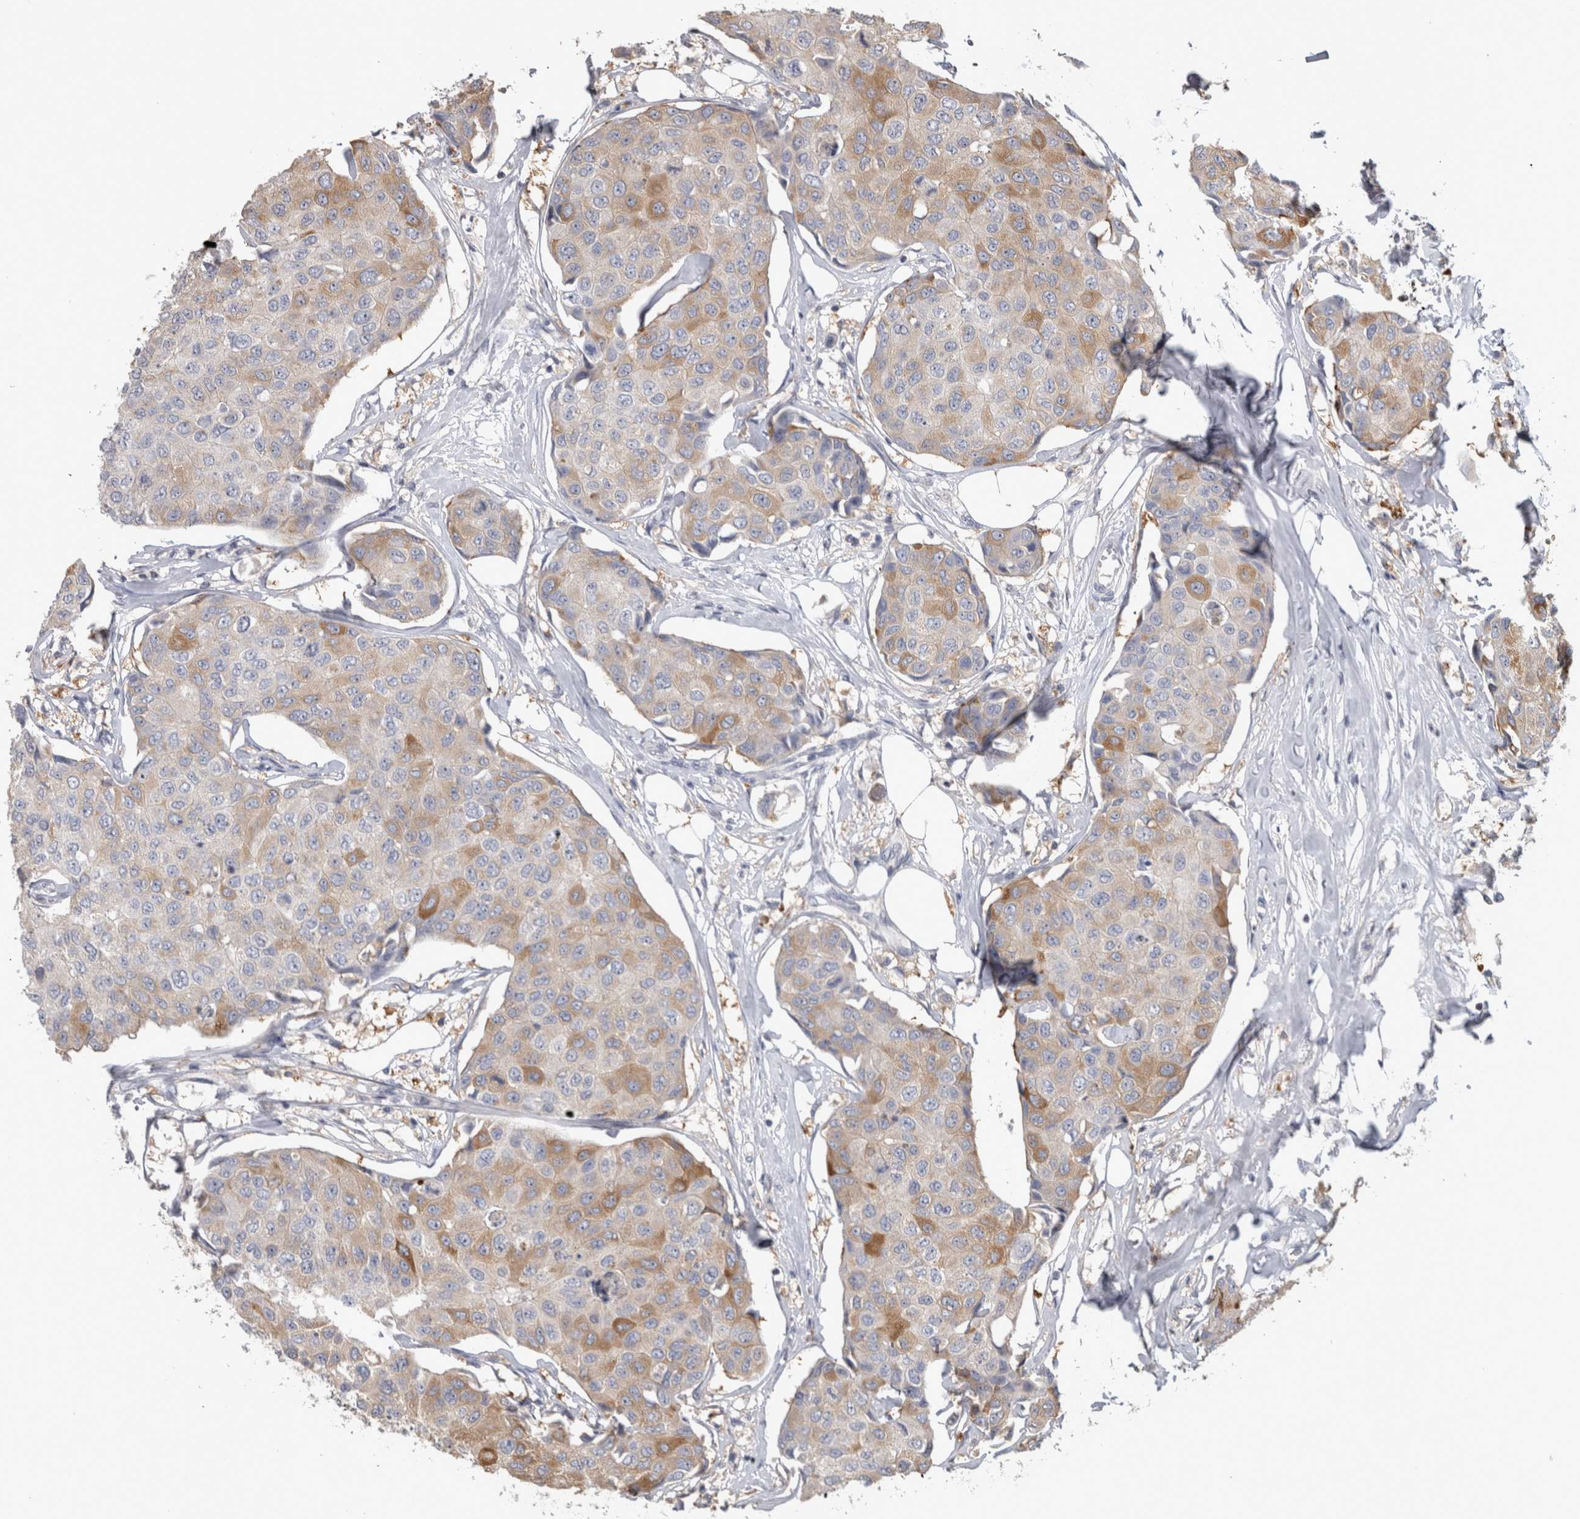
{"staining": {"intensity": "weak", "quantity": "<25%", "location": "cytoplasmic/membranous"}, "tissue": "breast cancer", "cell_type": "Tumor cells", "image_type": "cancer", "snomed": [{"axis": "morphology", "description": "Duct carcinoma"}, {"axis": "topography", "description": "Breast"}], "caption": "This is a micrograph of immunohistochemistry (IHC) staining of invasive ductal carcinoma (breast), which shows no staining in tumor cells.", "gene": "USH1G", "patient": {"sex": "female", "age": 80}}